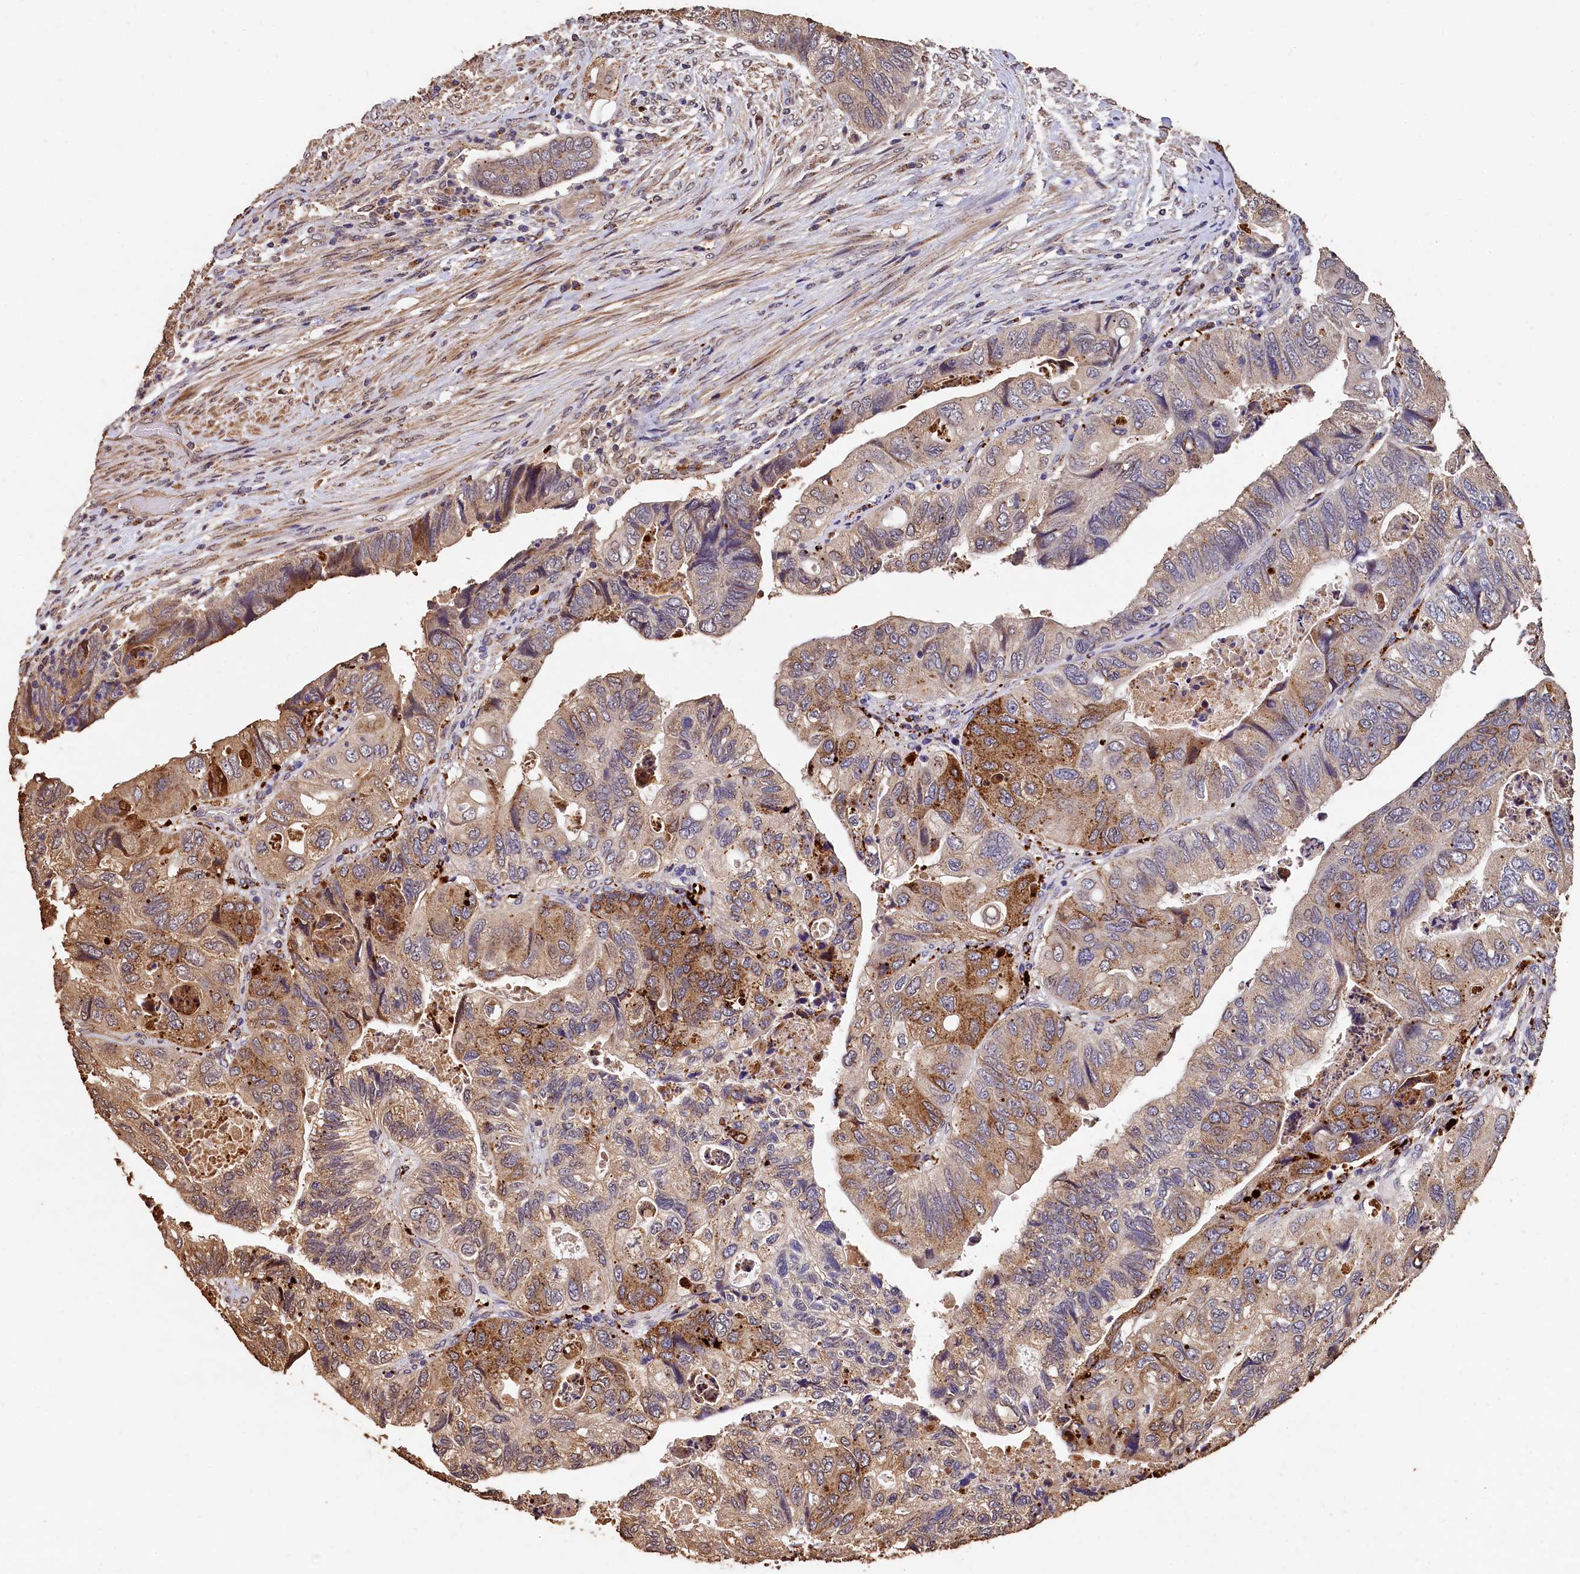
{"staining": {"intensity": "moderate", "quantity": "25%-75%", "location": "cytoplasmic/membranous"}, "tissue": "colorectal cancer", "cell_type": "Tumor cells", "image_type": "cancer", "snomed": [{"axis": "morphology", "description": "Adenocarcinoma, NOS"}, {"axis": "topography", "description": "Rectum"}], "caption": "Colorectal adenocarcinoma was stained to show a protein in brown. There is medium levels of moderate cytoplasmic/membranous expression in about 25%-75% of tumor cells.", "gene": "LSM4", "patient": {"sex": "male", "age": 63}}